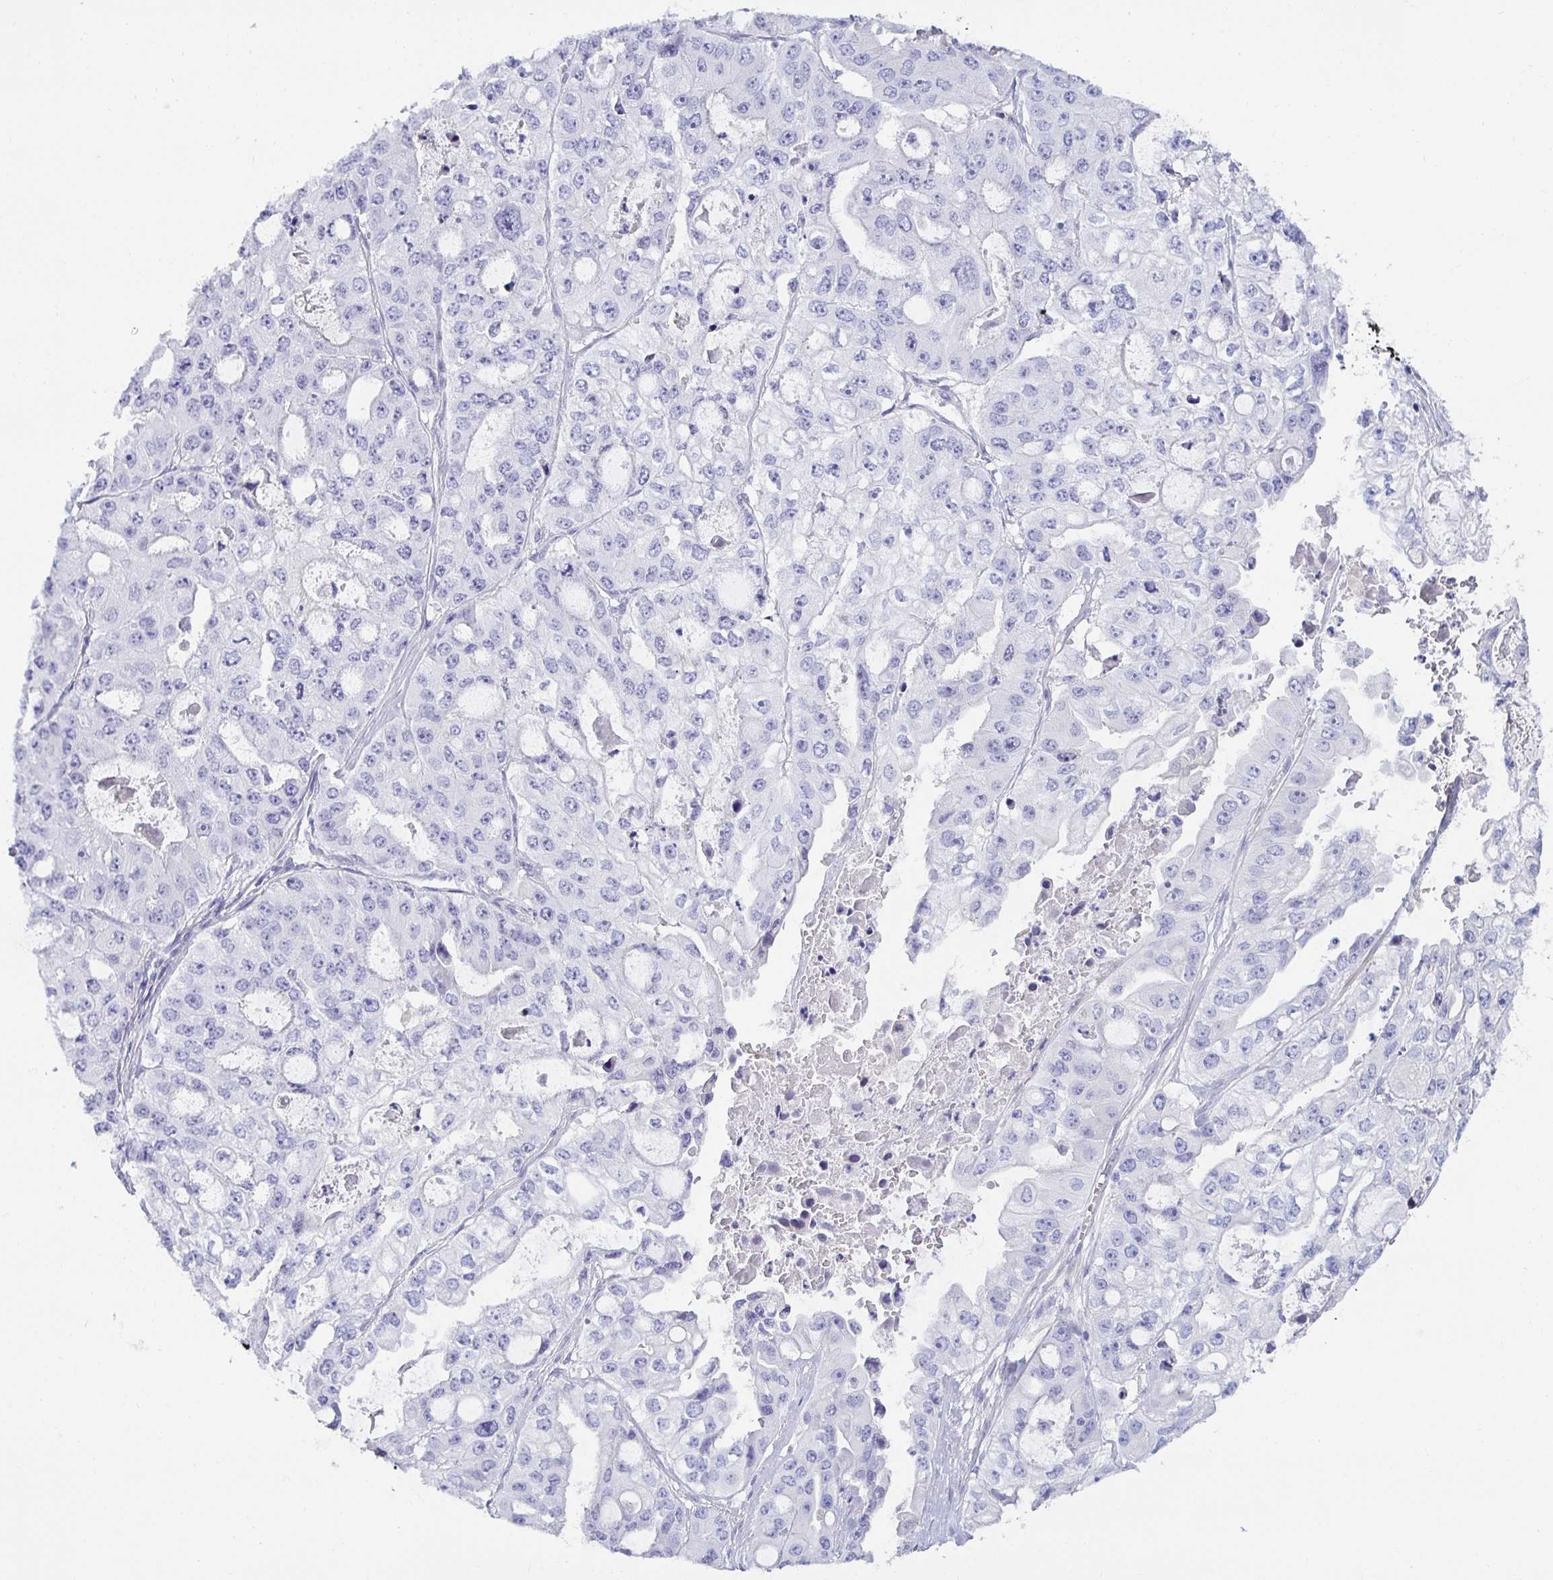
{"staining": {"intensity": "negative", "quantity": "none", "location": "none"}, "tissue": "ovarian cancer", "cell_type": "Tumor cells", "image_type": "cancer", "snomed": [{"axis": "morphology", "description": "Cystadenocarcinoma, serous, NOS"}, {"axis": "topography", "description": "Ovary"}], "caption": "The photomicrograph shows no significant positivity in tumor cells of serous cystadenocarcinoma (ovarian).", "gene": "SPAG4", "patient": {"sex": "female", "age": 56}}